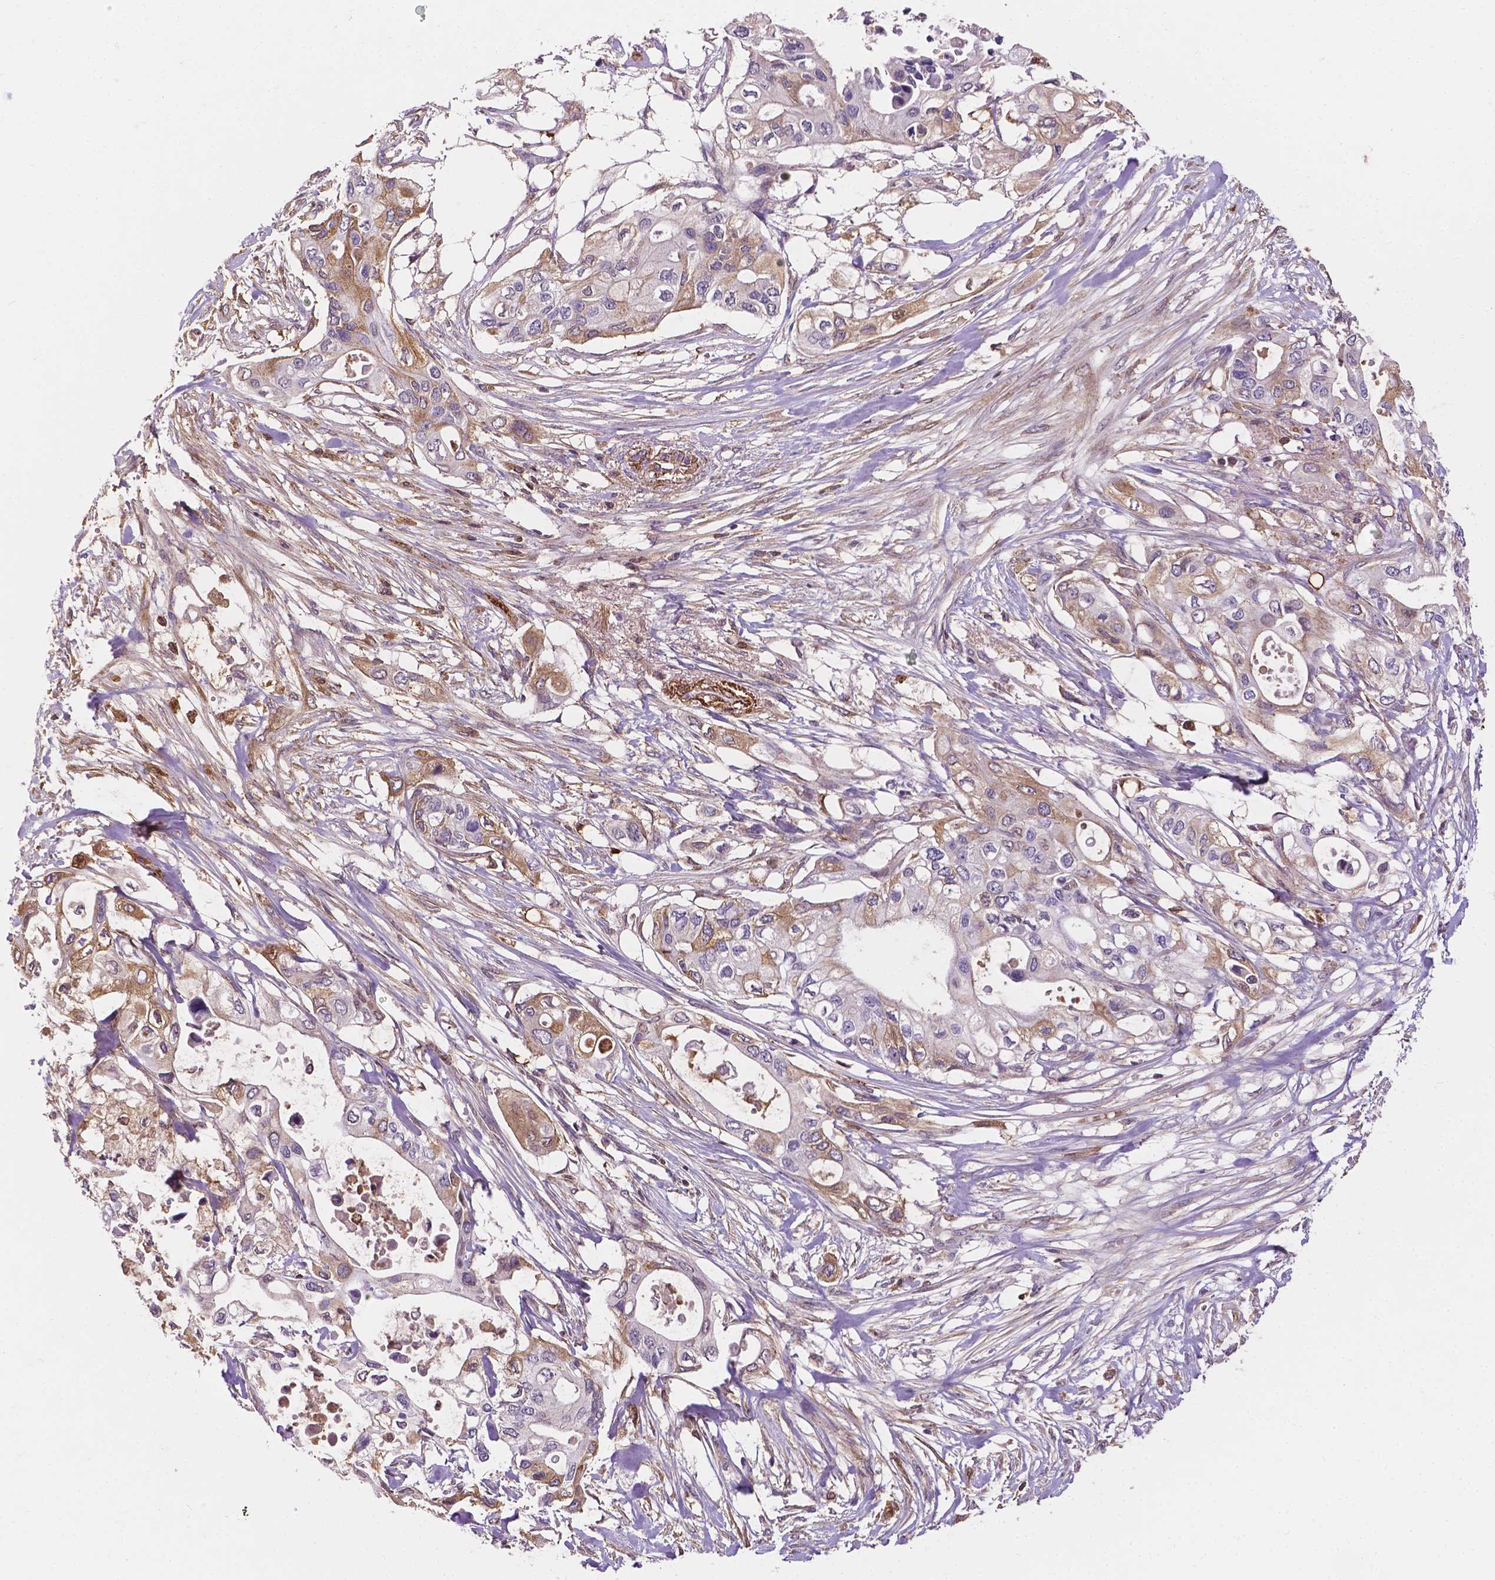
{"staining": {"intensity": "moderate", "quantity": "<25%", "location": "cytoplasmic/membranous"}, "tissue": "pancreatic cancer", "cell_type": "Tumor cells", "image_type": "cancer", "snomed": [{"axis": "morphology", "description": "Adenocarcinoma, NOS"}, {"axis": "topography", "description": "Pancreas"}], "caption": "A micrograph showing moderate cytoplasmic/membranous staining in approximately <25% of tumor cells in pancreatic cancer (adenocarcinoma), as visualized by brown immunohistochemical staining.", "gene": "APOE", "patient": {"sex": "female", "age": 63}}